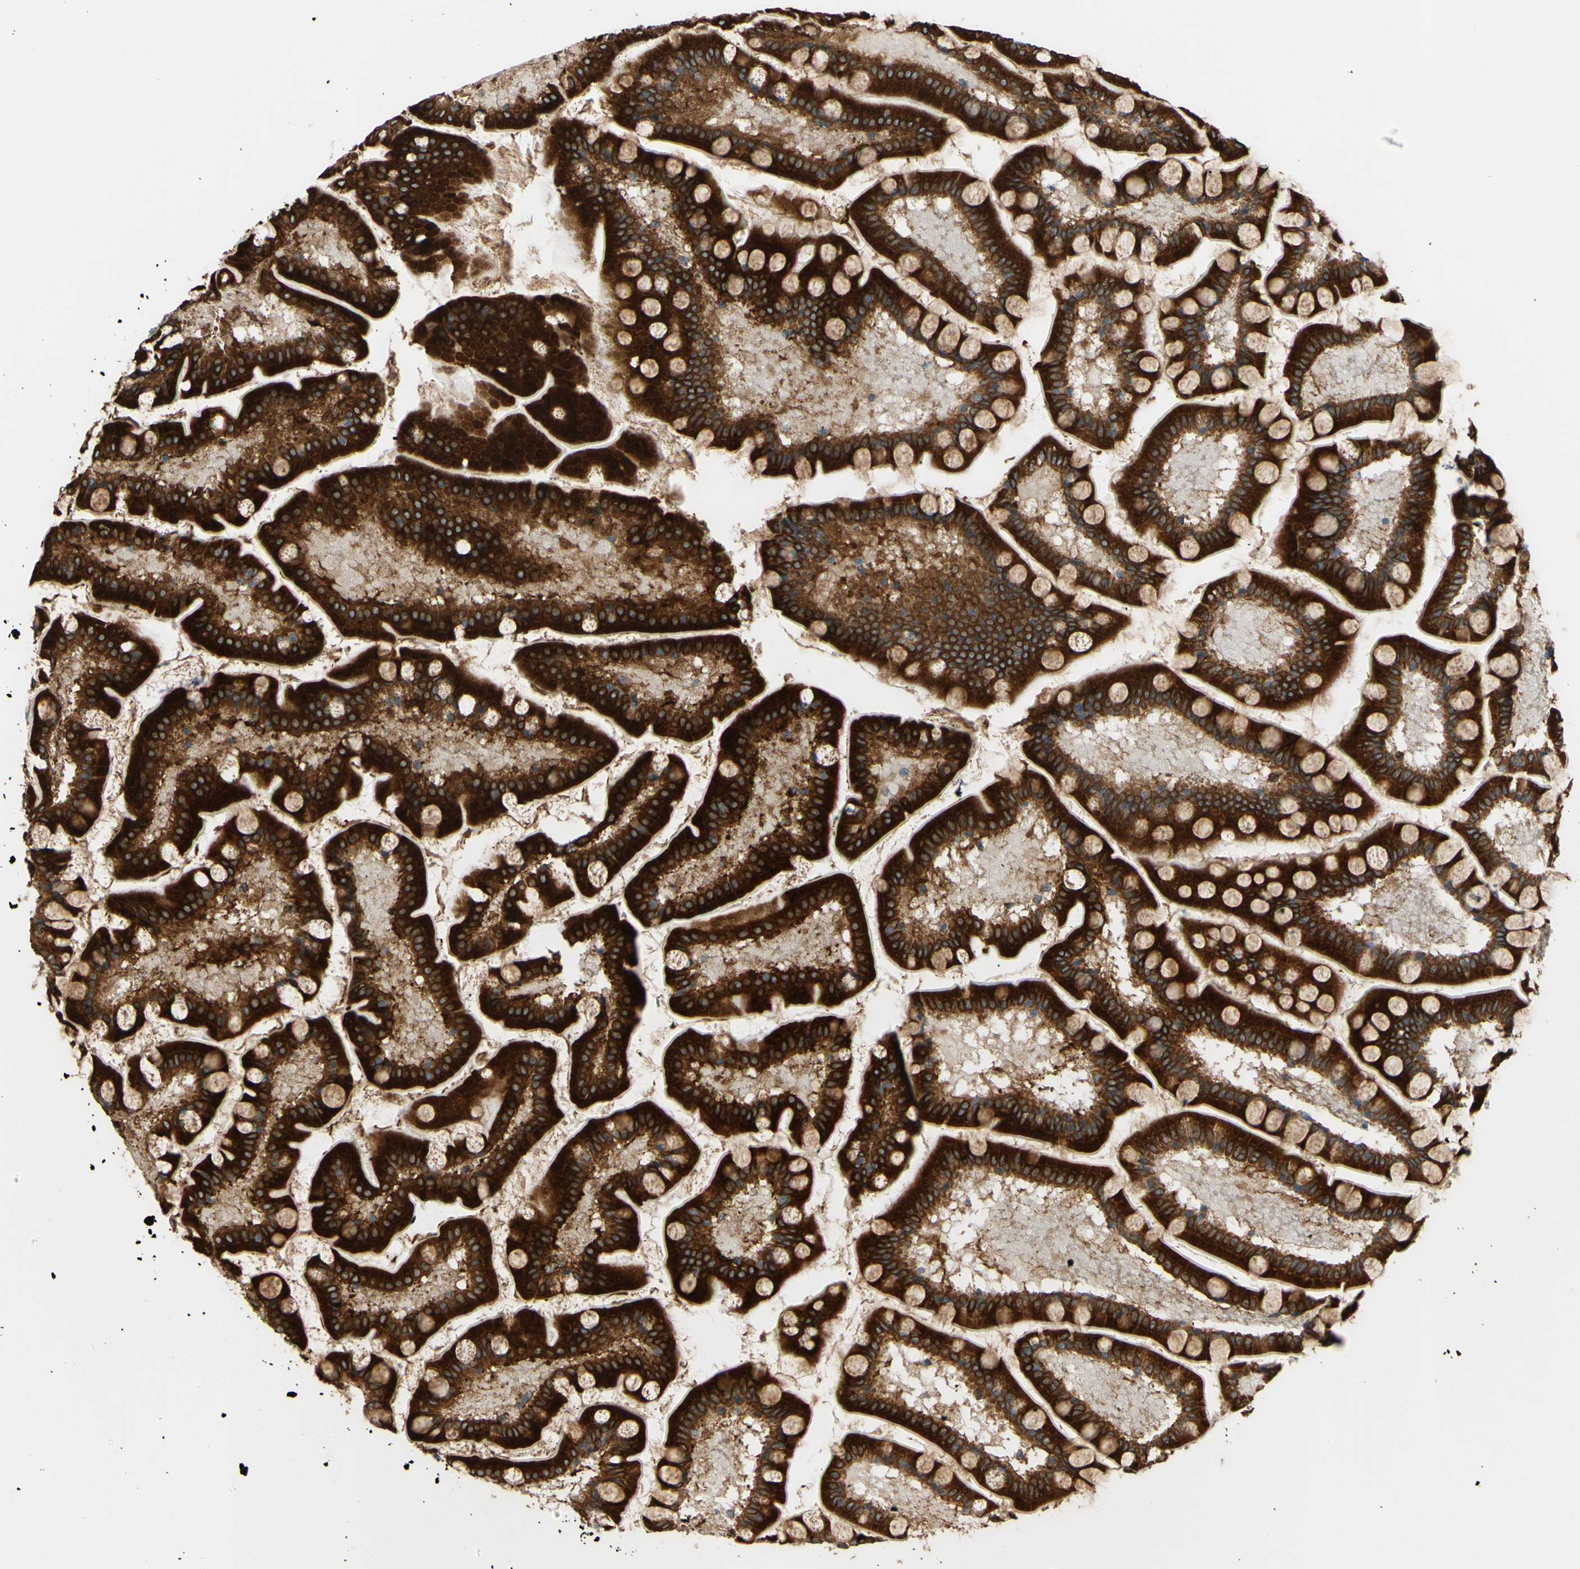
{"staining": {"intensity": "strong", "quantity": ">75%", "location": "cytoplasmic/membranous"}, "tissue": "small intestine", "cell_type": "Glandular cells", "image_type": "normal", "snomed": [{"axis": "morphology", "description": "Normal tissue, NOS"}, {"axis": "topography", "description": "Small intestine"}], "caption": "Protein expression analysis of normal human small intestine reveals strong cytoplasmic/membranous positivity in approximately >75% of glandular cells. (DAB (3,3'-diaminobenzidine) IHC, brown staining for protein, blue staining for nuclei).", "gene": "POR", "patient": {"sex": "male", "age": 41}}